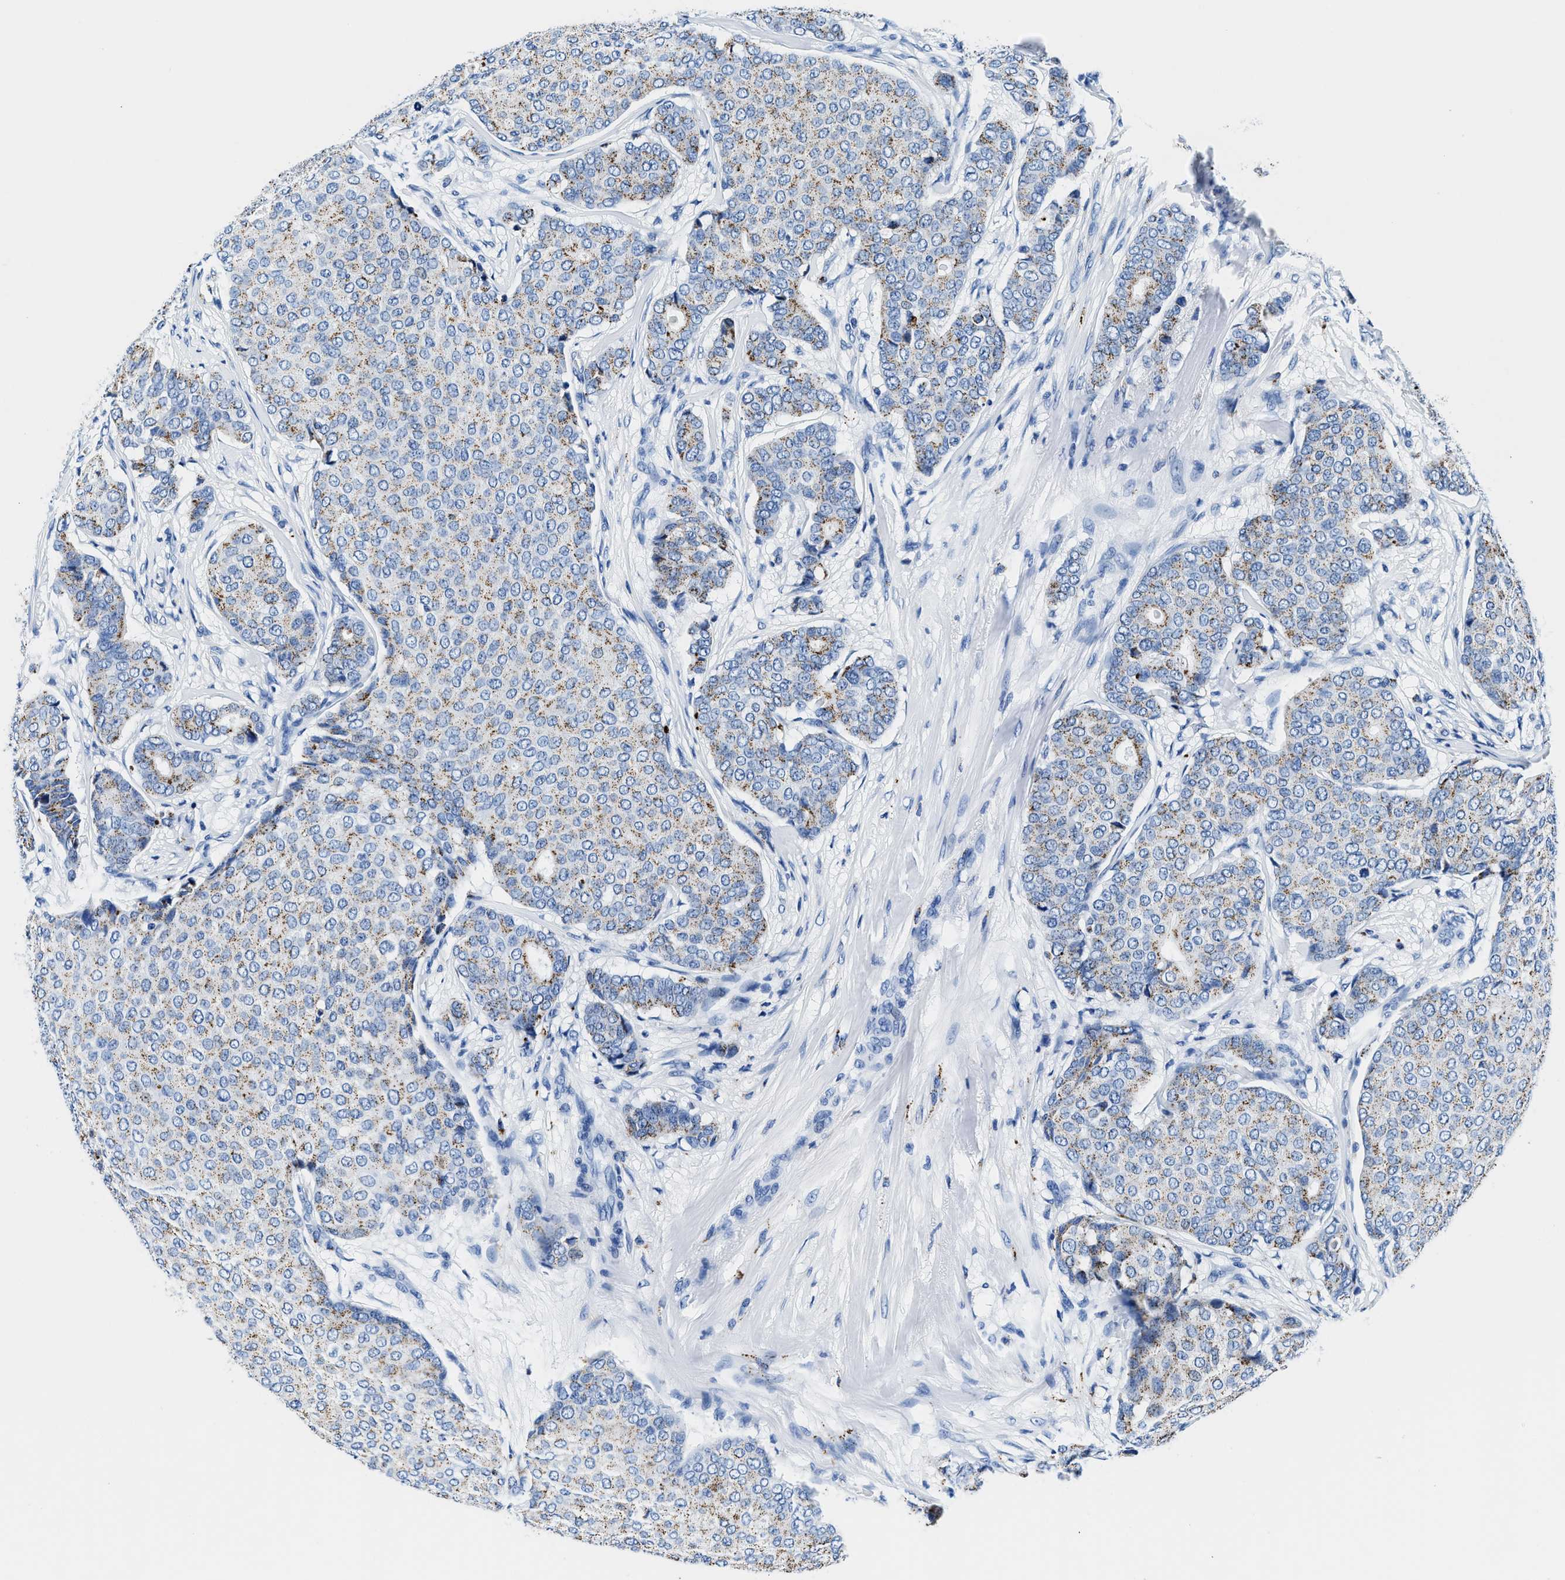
{"staining": {"intensity": "moderate", "quantity": "<25%", "location": "cytoplasmic/membranous"}, "tissue": "breast cancer", "cell_type": "Tumor cells", "image_type": "cancer", "snomed": [{"axis": "morphology", "description": "Duct carcinoma"}, {"axis": "topography", "description": "Breast"}], "caption": "DAB immunohistochemical staining of human breast cancer reveals moderate cytoplasmic/membranous protein positivity in about <25% of tumor cells.", "gene": "OR14K1", "patient": {"sex": "female", "age": 75}}